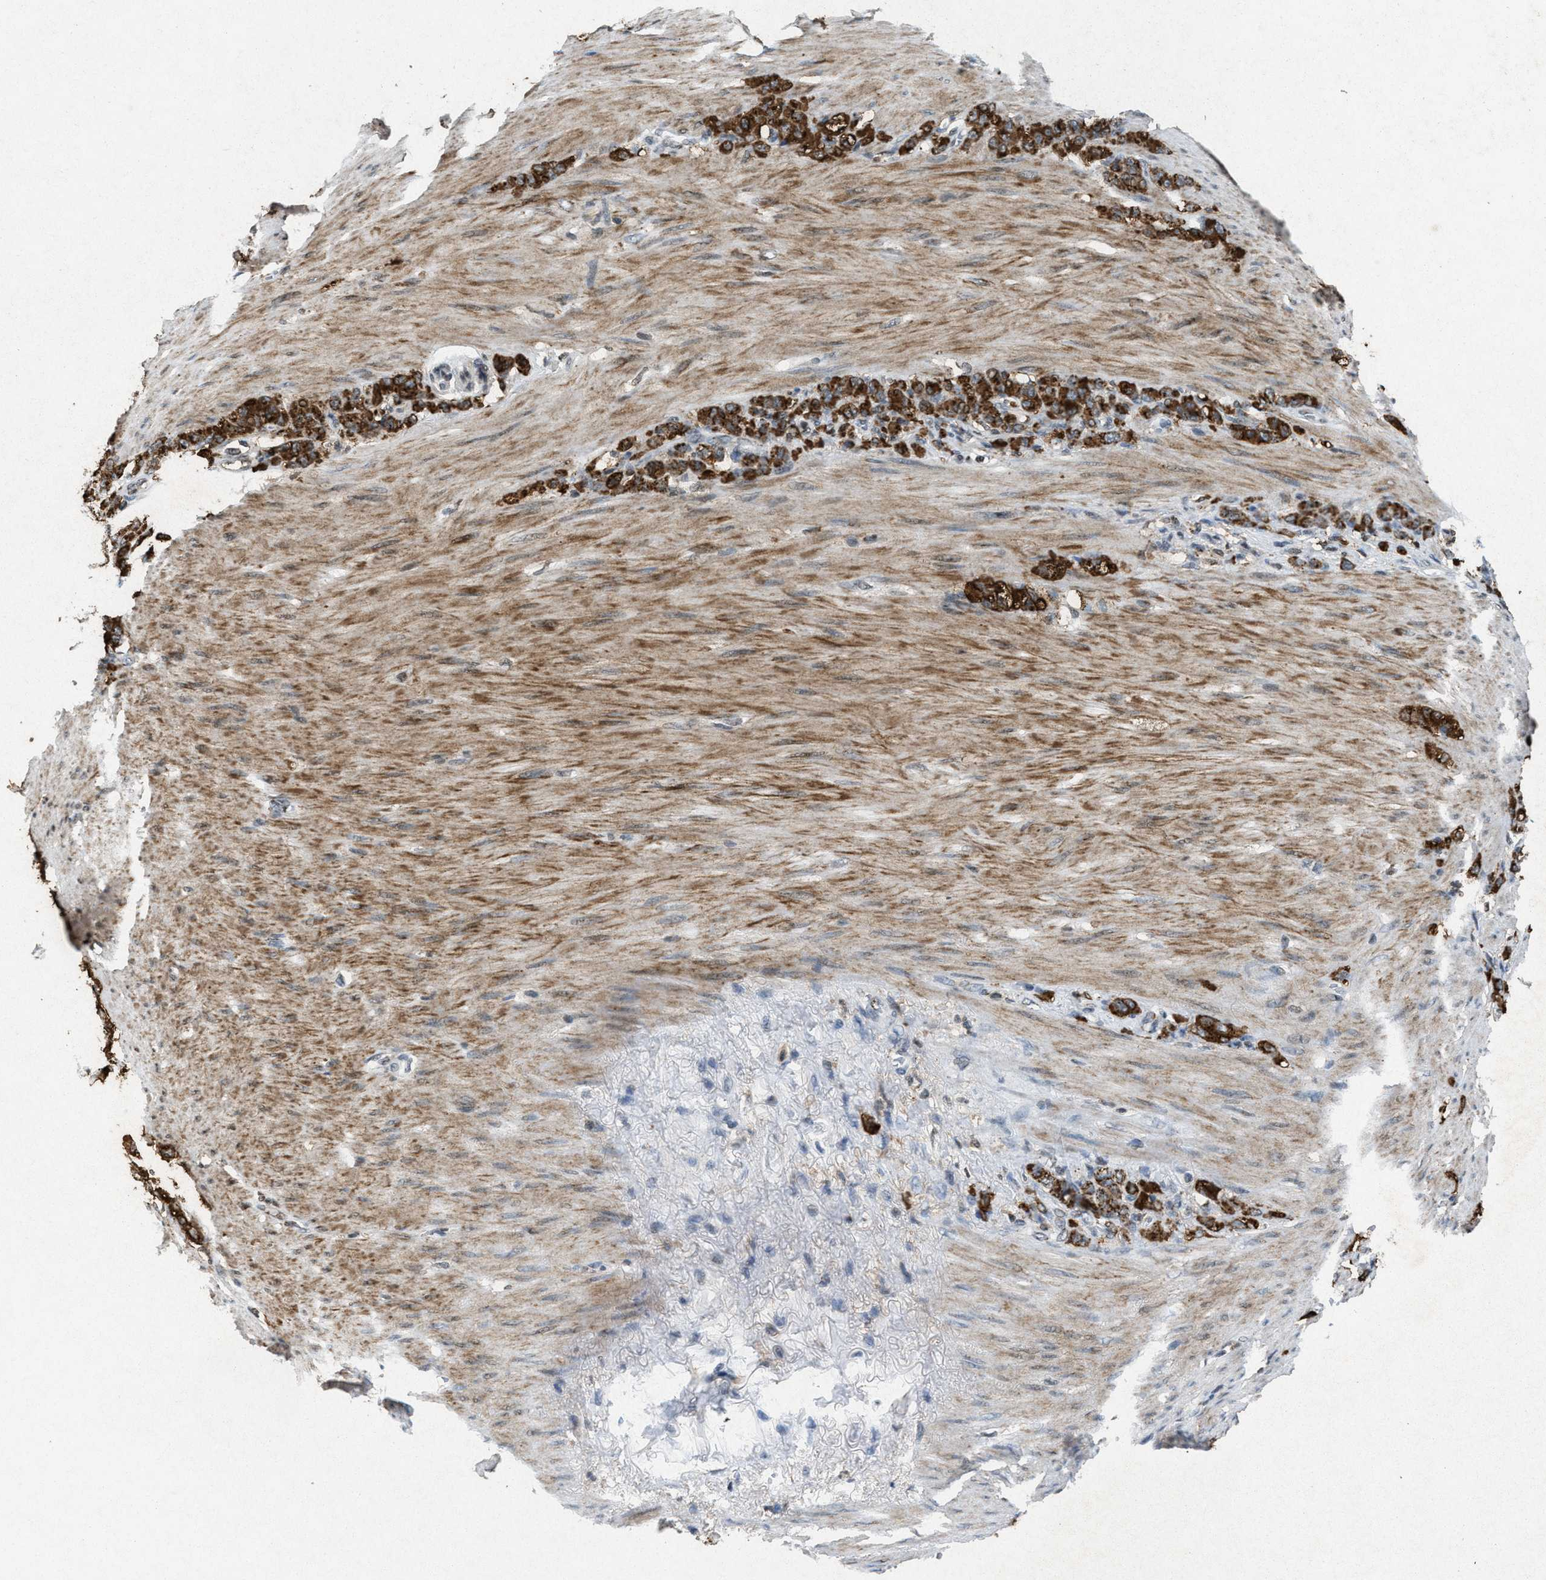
{"staining": {"intensity": "strong", "quantity": ">75%", "location": "cytoplasmic/membranous"}, "tissue": "stomach cancer", "cell_type": "Tumor cells", "image_type": "cancer", "snomed": [{"axis": "morphology", "description": "Adenocarcinoma, NOS"}, {"axis": "topography", "description": "Stomach"}], "caption": "A micrograph showing strong cytoplasmic/membranous positivity in about >75% of tumor cells in stomach adenocarcinoma, as visualized by brown immunohistochemical staining.", "gene": "SLC5A5", "patient": {"sex": "male", "age": 82}}